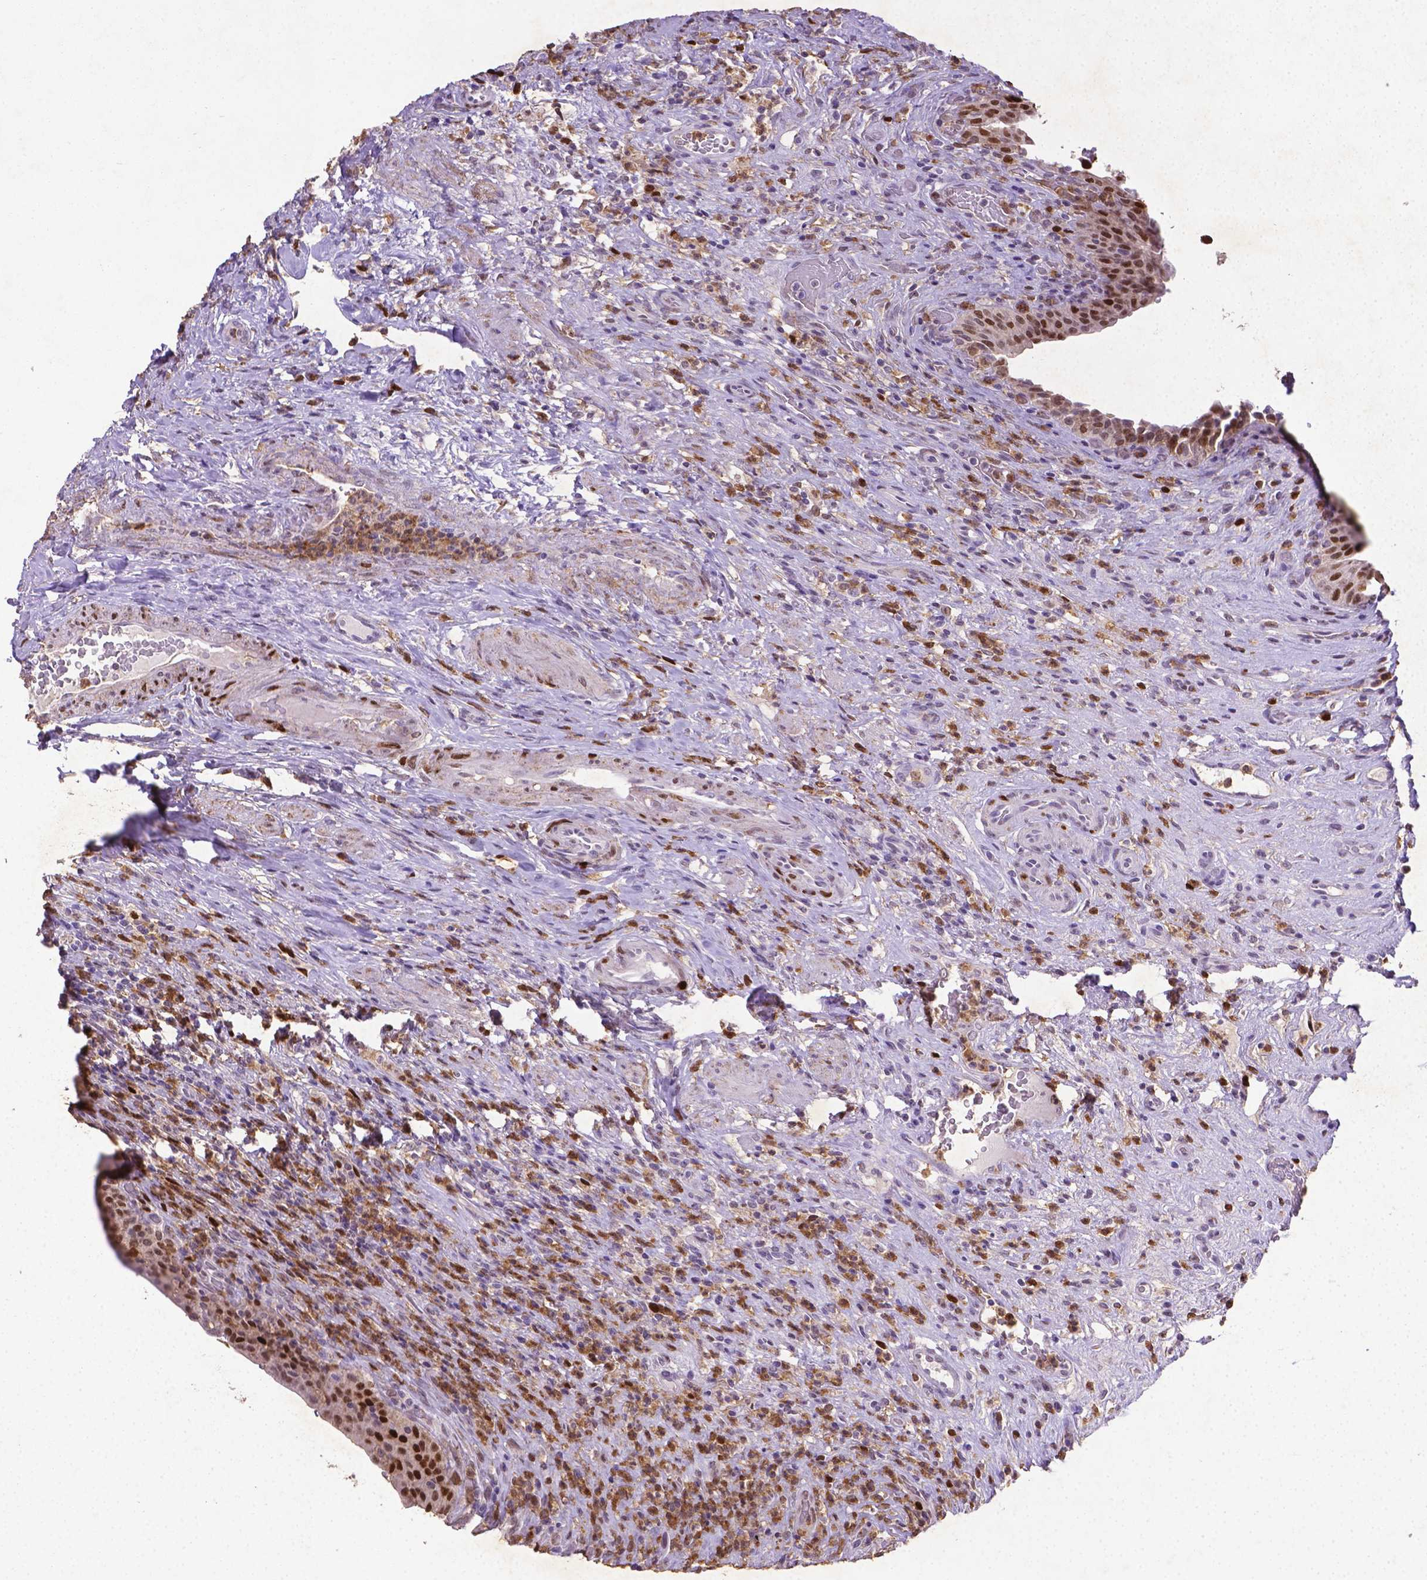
{"staining": {"intensity": "moderate", "quantity": ">75%", "location": "nuclear"}, "tissue": "urinary bladder", "cell_type": "Urothelial cells", "image_type": "normal", "snomed": [{"axis": "morphology", "description": "Normal tissue, NOS"}, {"axis": "topography", "description": "Urinary bladder"}, {"axis": "topography", "description": "Peripheral nerve tissue"}], "caption": "Normal urinary bladder reveals moderate nuclear staining in approximately >75% of urothelial cells The staining is performed using DAB (3,3'-diaminobenzidine) brown chromogen to label protein expression. The nuclei are counter-stained blue using hematoxylin..", "gene": "CDKN1A", "patient": {"sex": "male", "age": 66}}